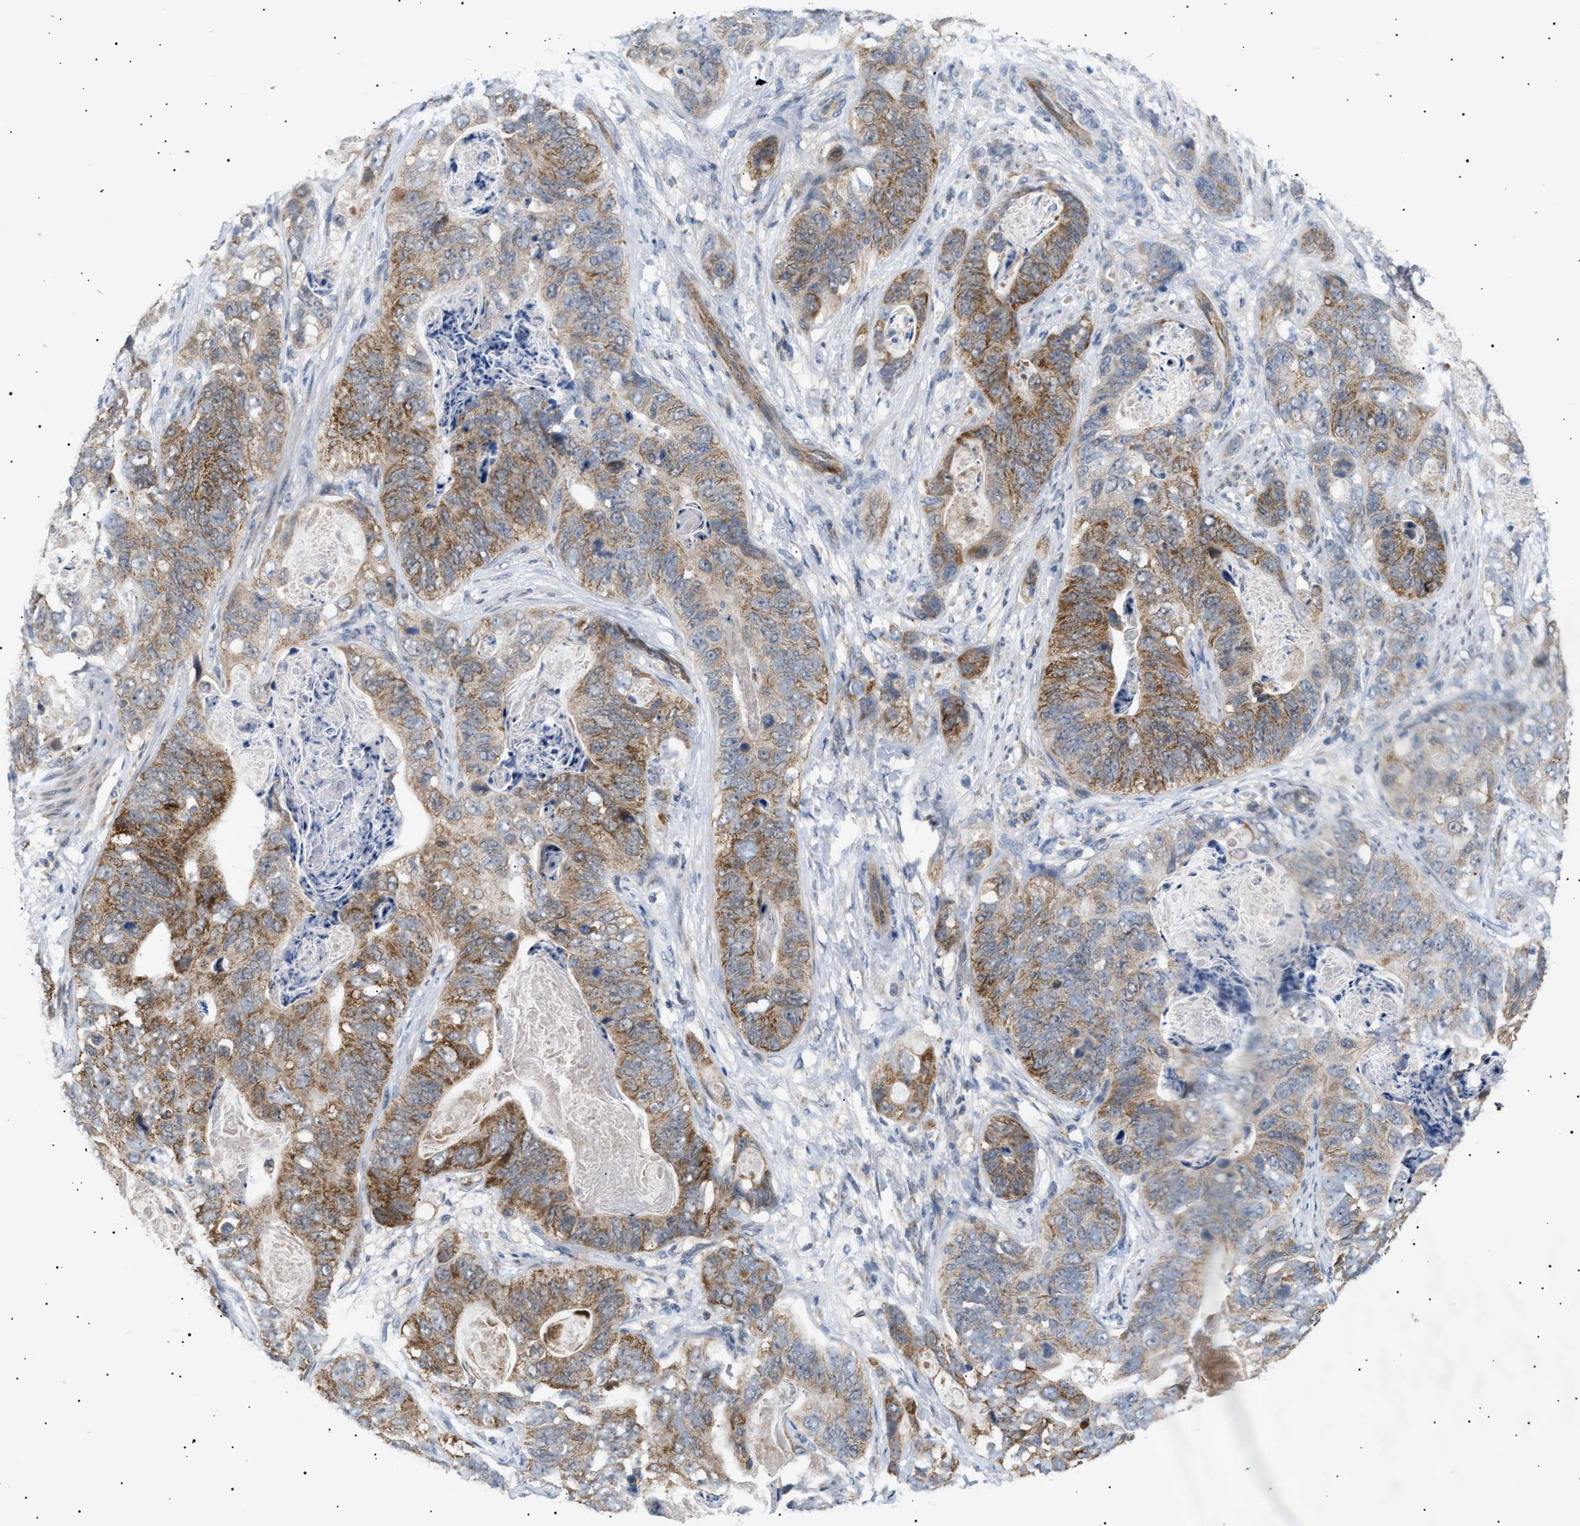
{"staining": {"intensity": "moderate", "quantity": ">75%", "location": "cytoplasmic/membranous"}, "tissue": "stomach cancer", "cell_type": "Tumor cells", "image_type": "cancer", "snomed": [{"axis": "morphology", "description": "Adenocarcinoma, NOS"}, {"axis": "topography", "description": "Stomach"}], "caption": "Stomach adenocarcinoma stained with DAB (3,3'-diaminobenzidine) IHC reveals medium levels of moderate cytoplasmic/membranous staining in about >75% of tumor cells. (IHC, brightfield microscopy, high magnification).", "gene": "SIRT5", "patient": {"sex": "female", "age": 89}}